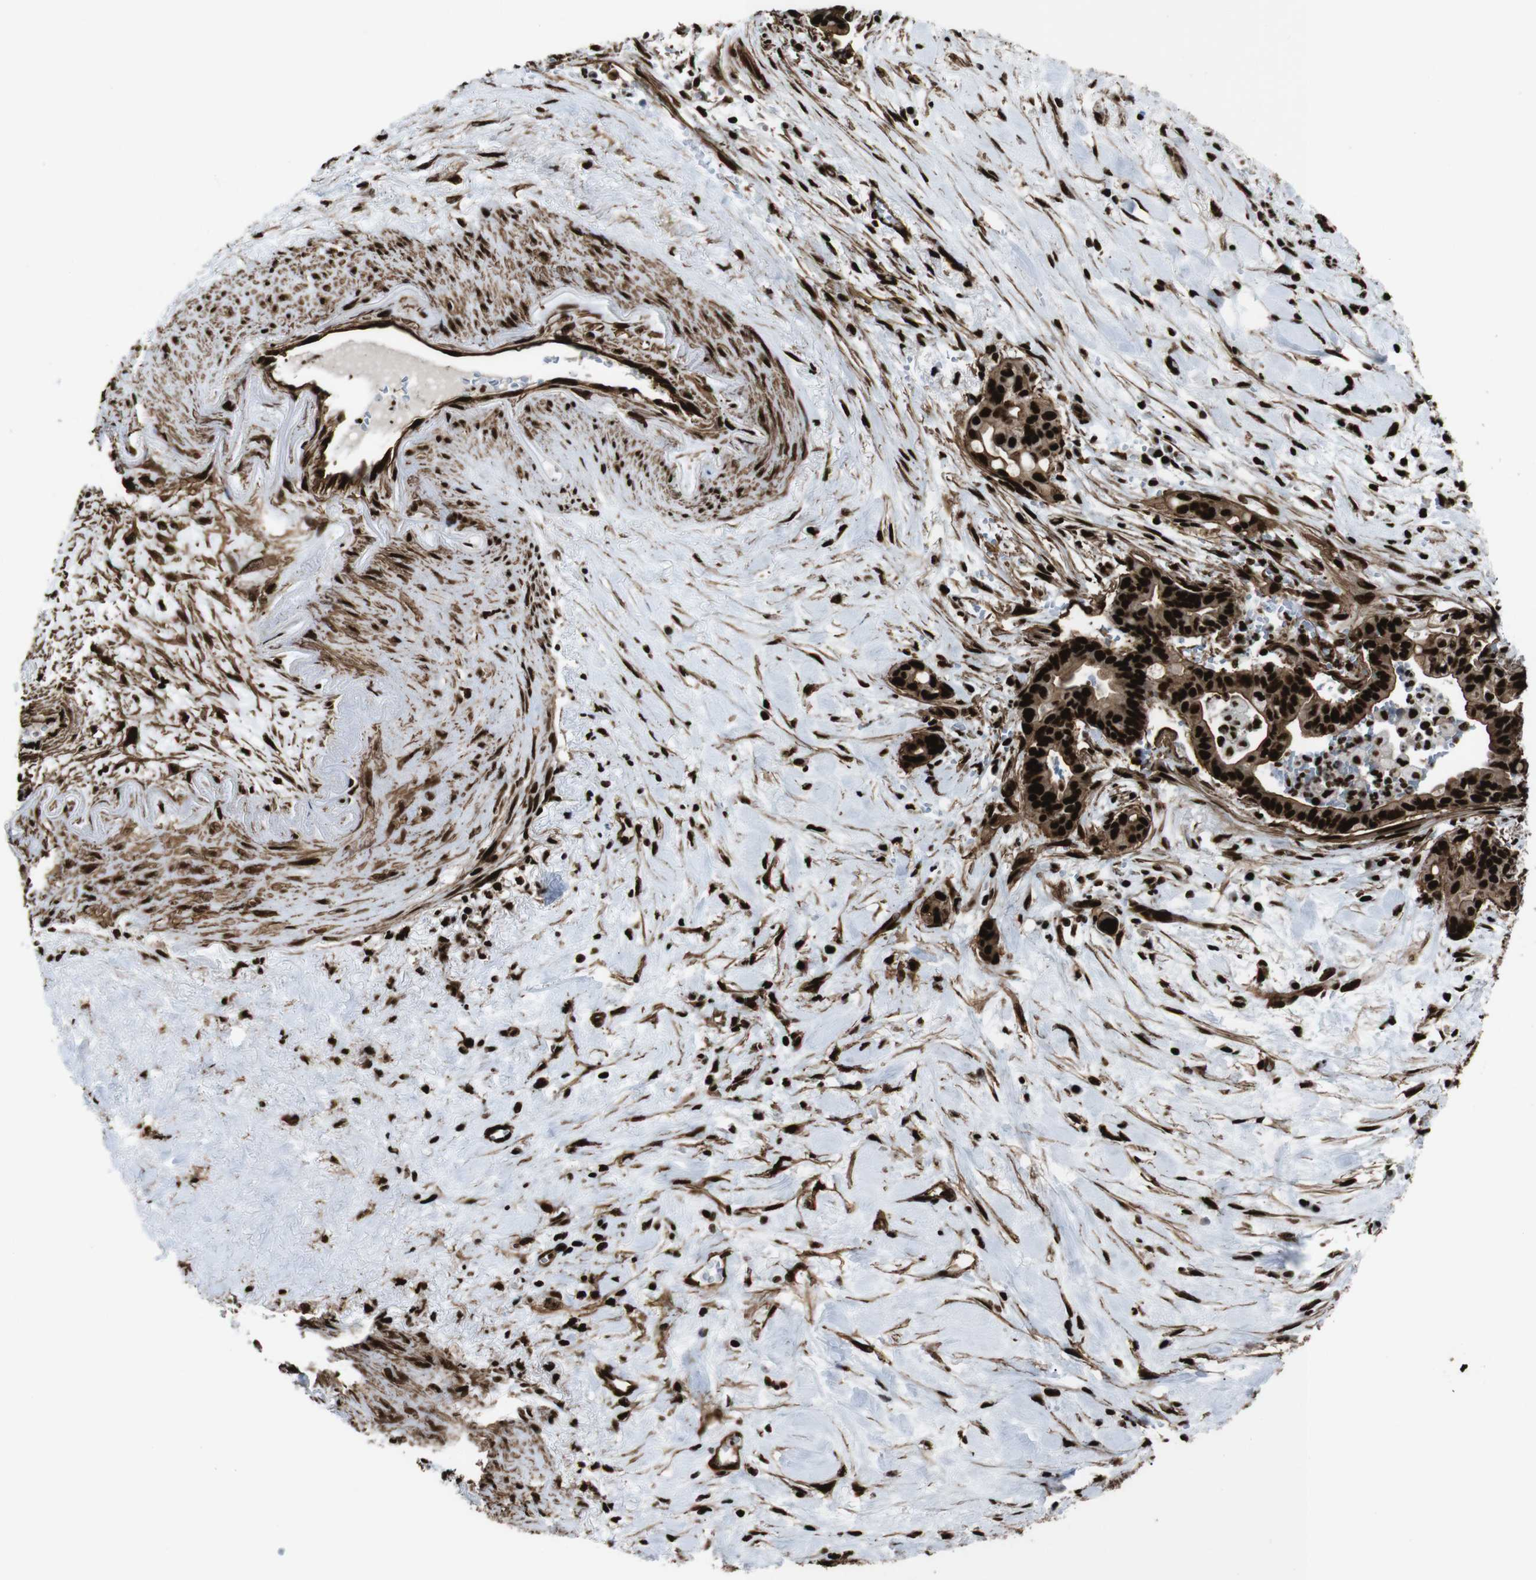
{"staining": {"intensity": "strong", "quantity": ">75%", "location": "cytoplasmic/membranous,nuclear"}, "tissue": "pancreatic cancer", "cell_type": "Tumor cells", "image_type": "cancer", "snomed": [{"axis": "morphology", "description": "Adenocarcinoma, NOS"}, {"axis": "topography", "description": "Pancreas"}], "caption": "Adenocarcinoma (pancreatic) tissue exhibits strong cytoplasmic/membranous and nuclear expression in approximately >75% of tumor cells, visualized by immunohistochemistry.", "gene": "HNRNPU", "patient": {"sex": "male", "age": 70}}